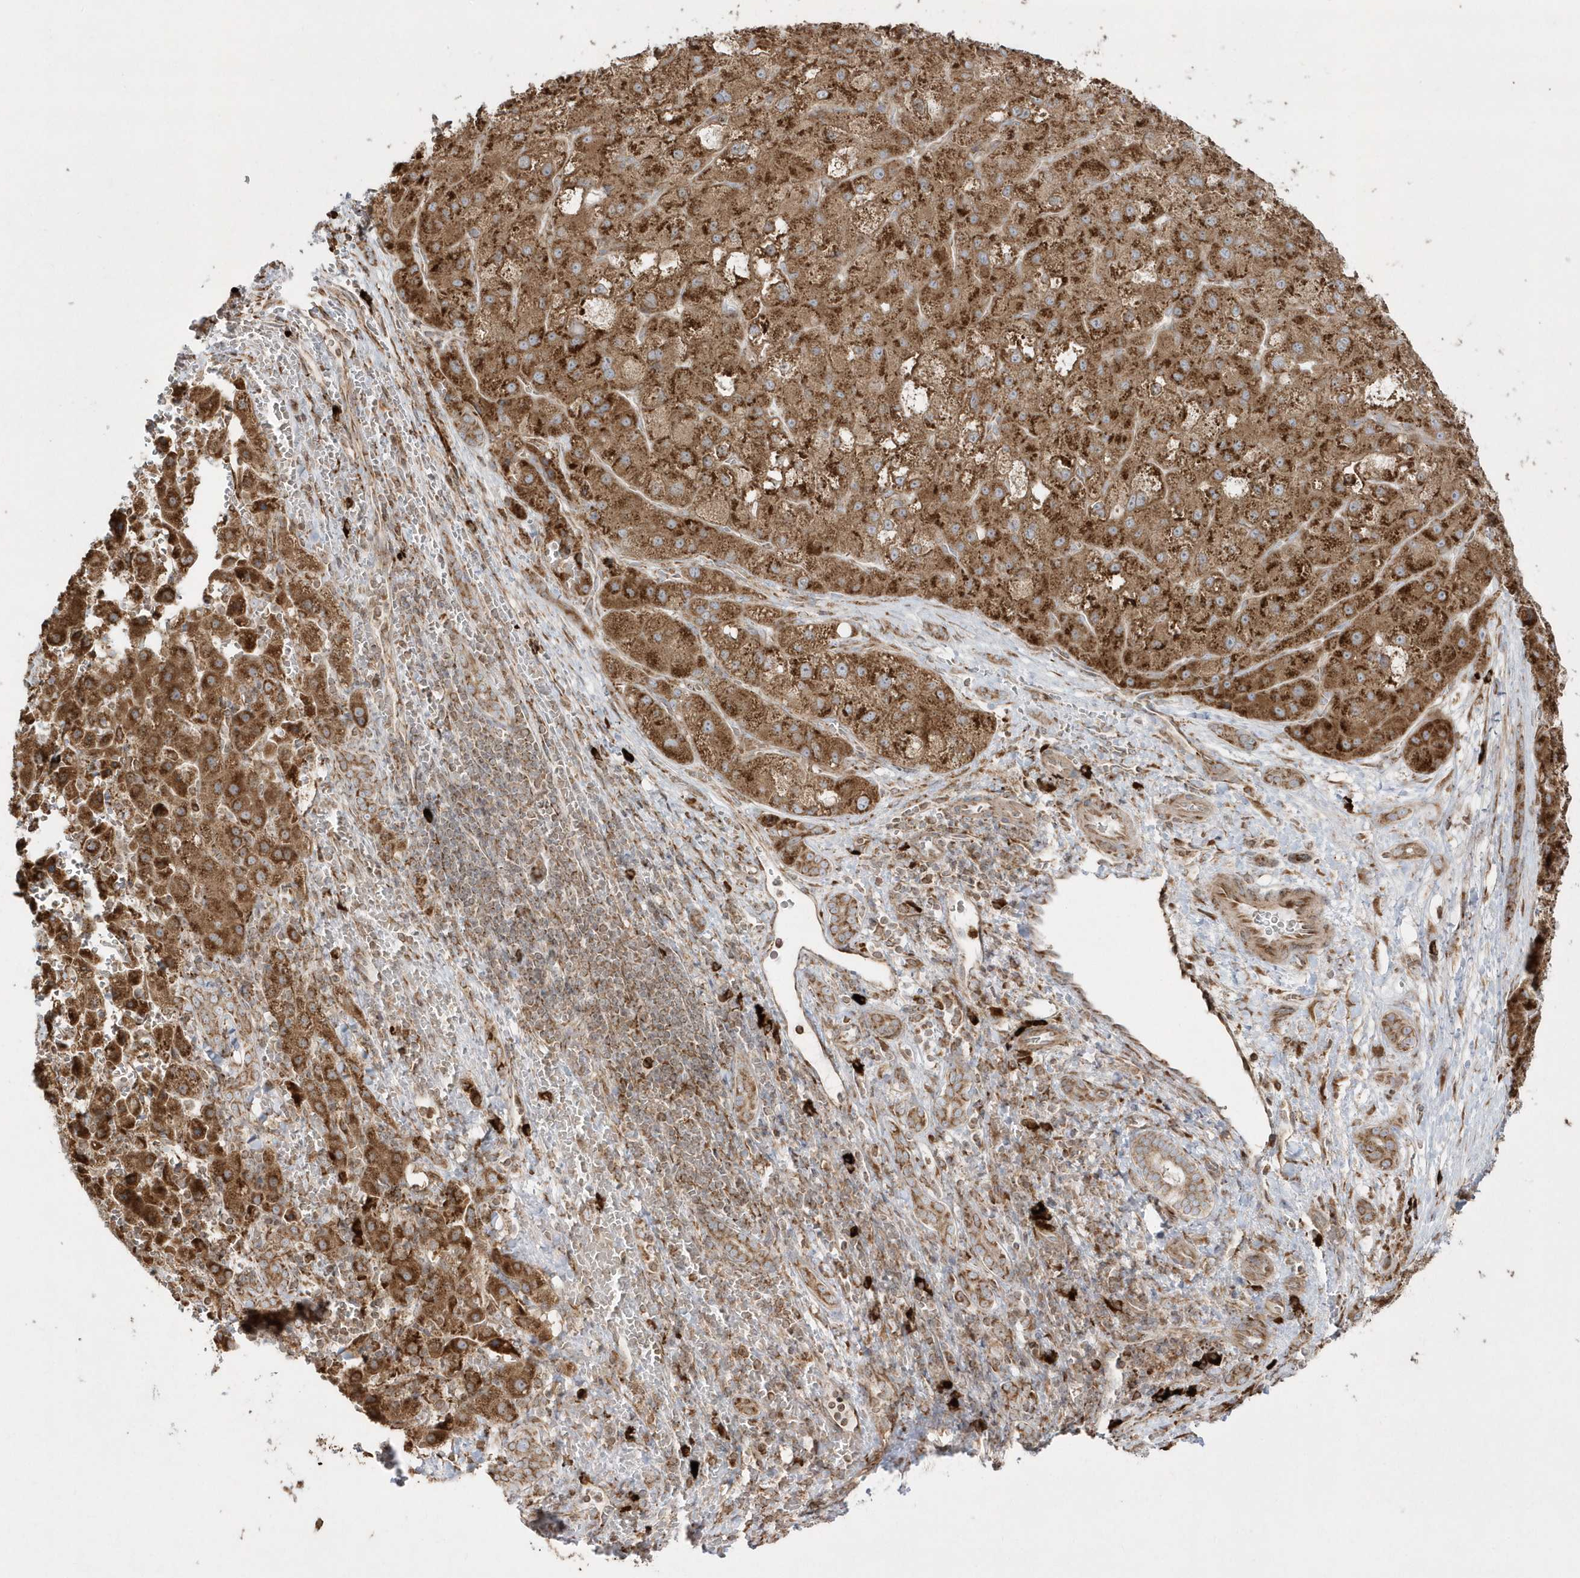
{"staining": {"intensity": "moderate", "quantity": ">75%", "location": "cytoplasmic/membranous"}, "tissue": "liver cancer", "cell_type": "Tumor cells", "image_type": "cancer", "snomed": [{"axis": "morphology", "description": "Carcinoma, Hepatocellular, NOS"}, {"axis": "topography", "description": "Liver"}], "caption": "This histopathology image displays IHC staining of human liver hepatocellular carcinoma, with medium moderate cytoplasmic/membranous staining in approximately >75% of tumor cells.", "gene": "SH3BP2", "patient": {"sex": "male", "age": 57}}